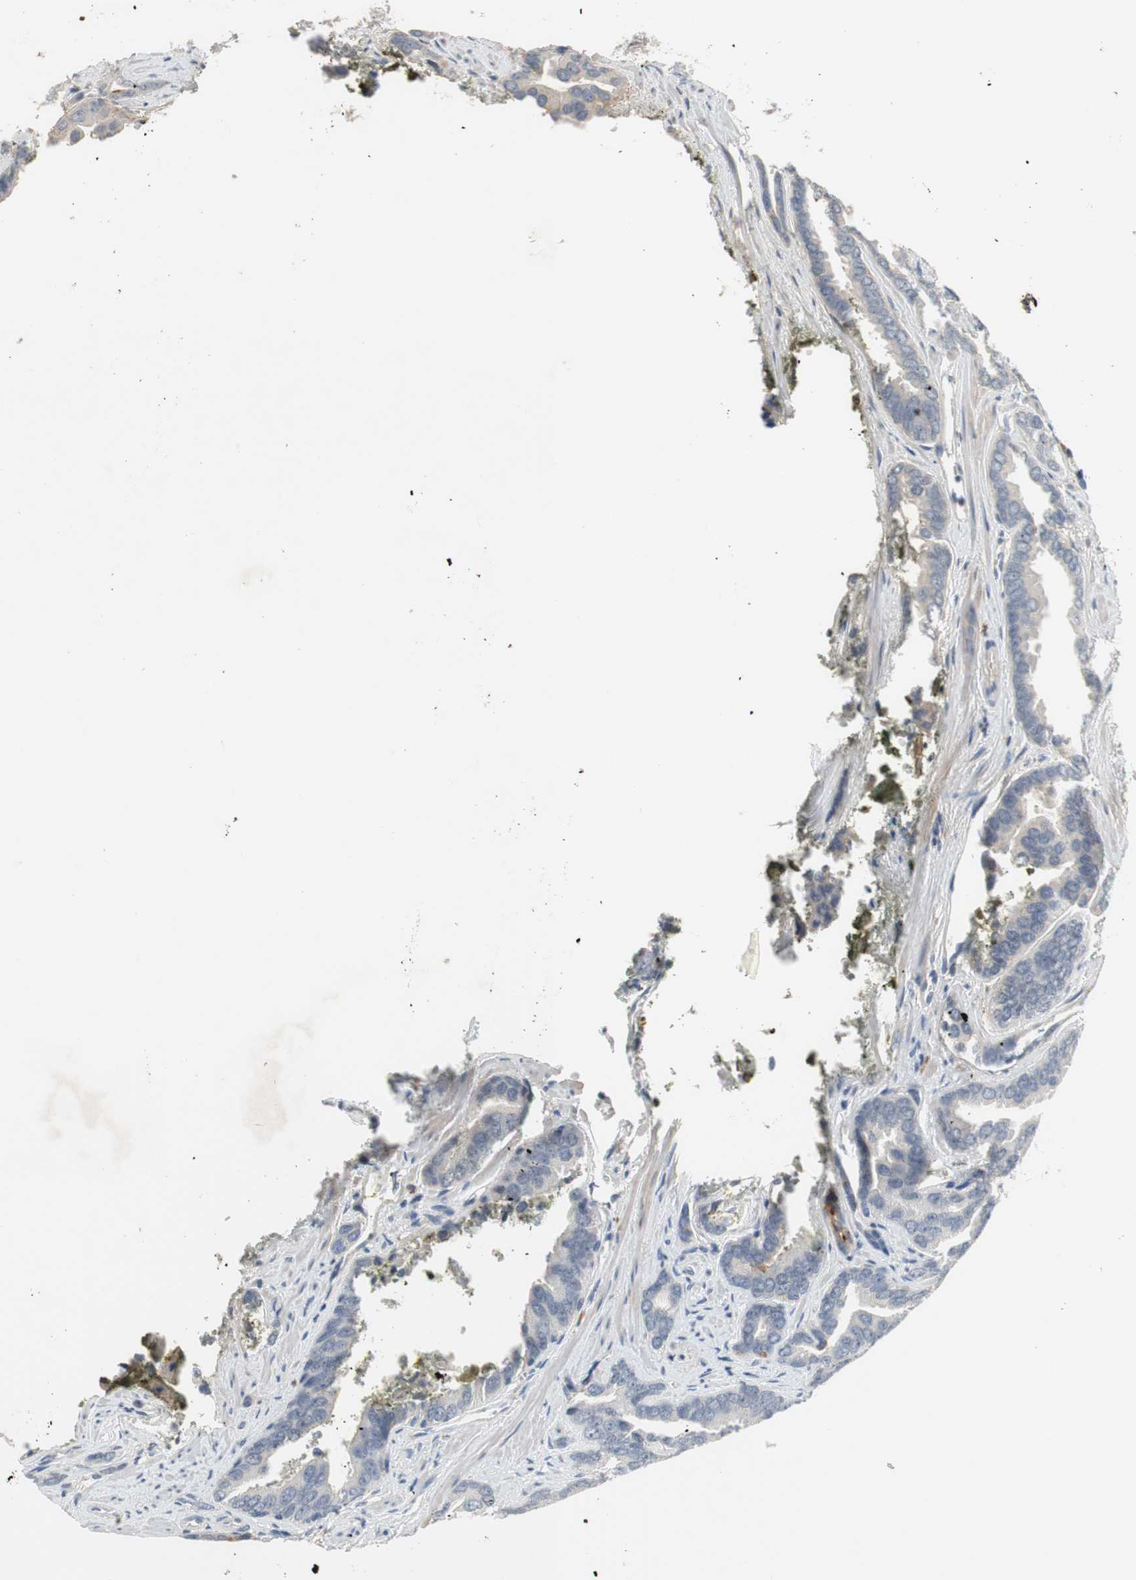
{"staining": {"intensity": "negative", "quantity": "none", "location": "none"}, "tissue": "prostate cancer", "cell_type": "Tumor cells", "image_type": "cancer", "snomed": [{"axis": "morphology", "description": "Adenocarcinoma, High grade"}, {"axis": "topography", "description": "Prostate"}], "caption": "There is no significant positivity in tumor cells of prostate cancer (adenocarcinoma (high-grade)).", "gene": "COL12A1", "patient": {"sex": "male", "age": 67}}